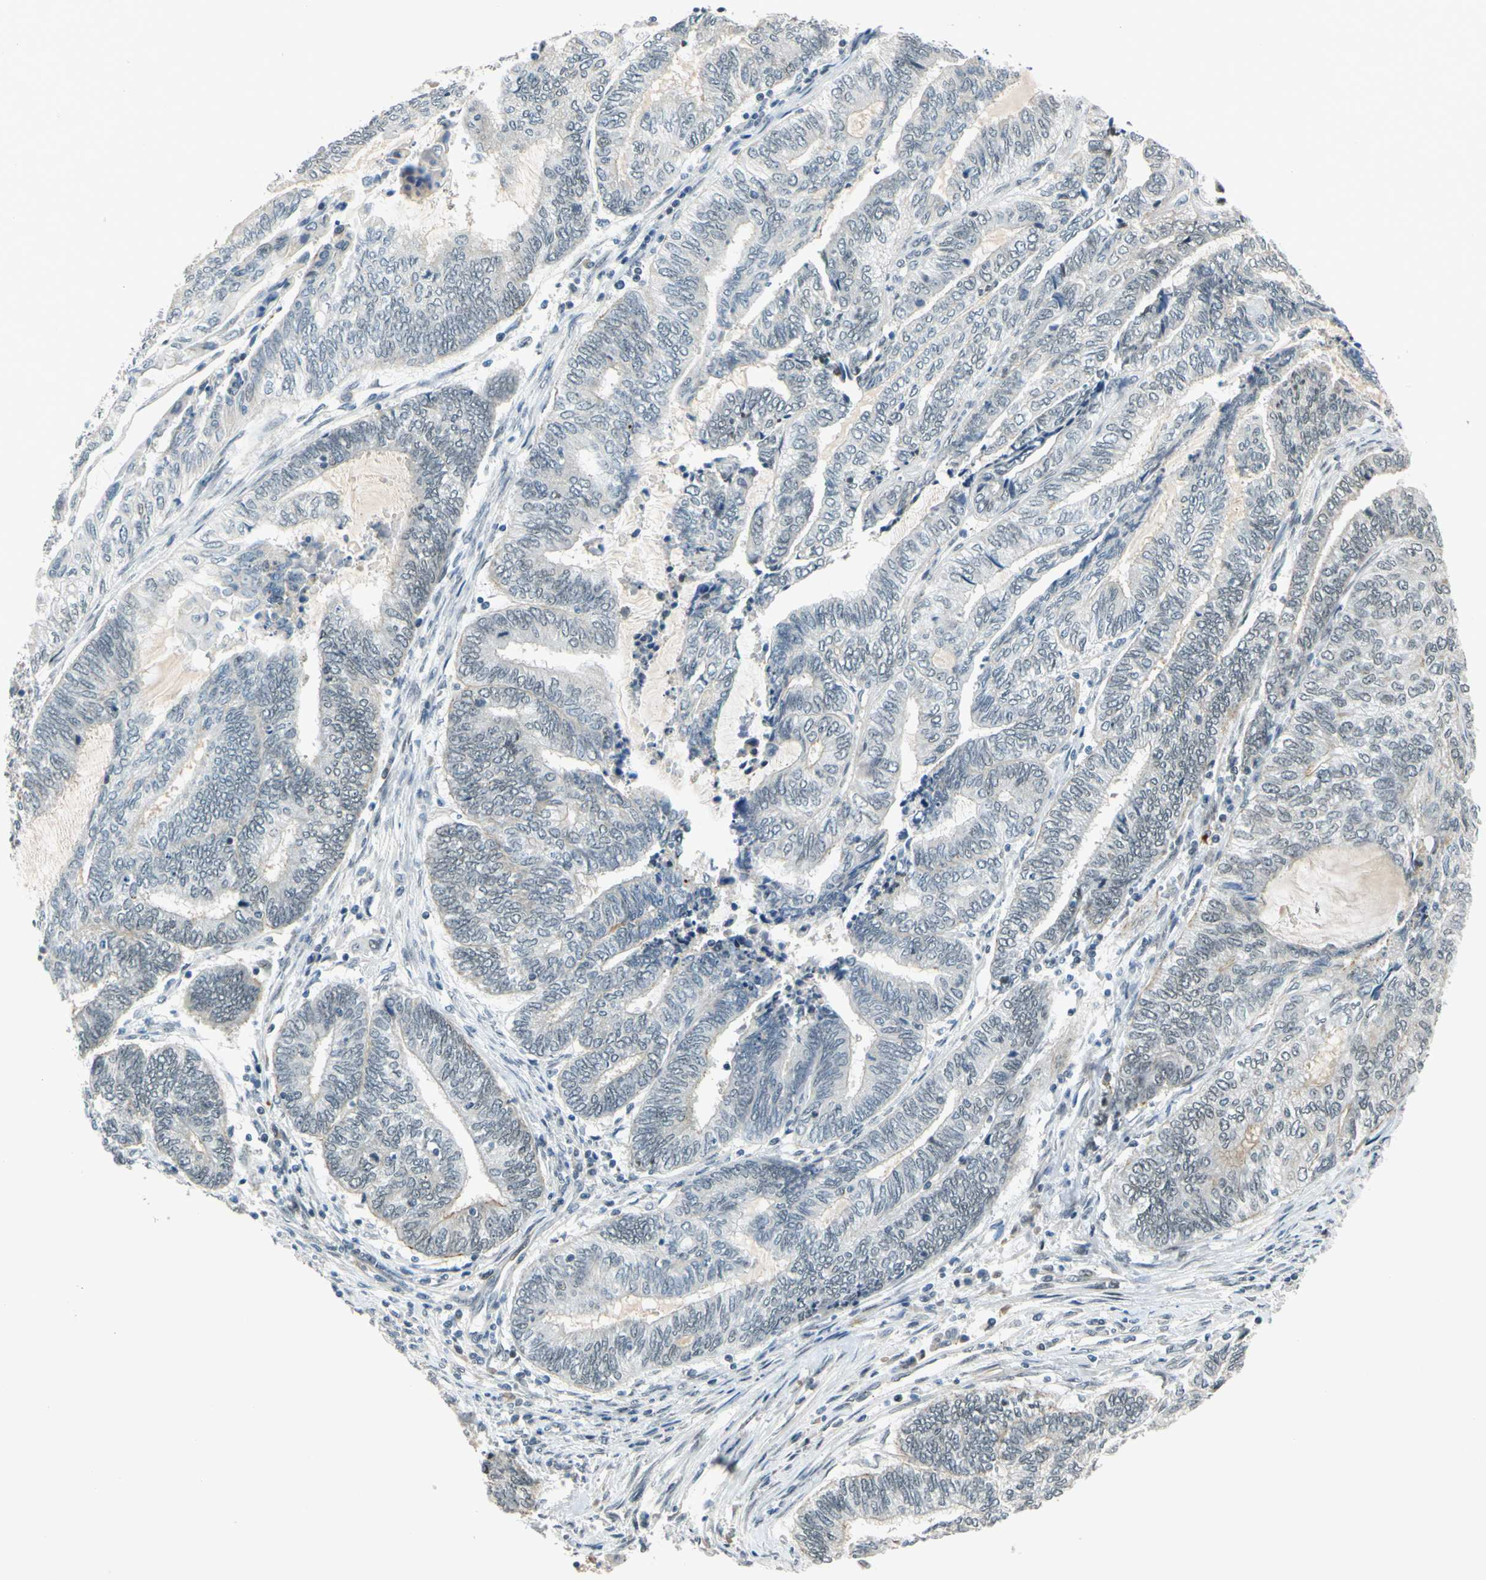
{"staining": {"intensity": "moderate", "quantity": "25%-75%", "location": "cytoplasmic/membranous,nuclear"}, "tissue": "endometrial cancer", "cell_type": "Tumor cells", "image_type": "cancer", "snomed": [{"axis": "morphology", "description": "Adenocarcinoma, NOS"}, {"axis": "topography", "description": "Uterus"}, {"axis": "topography", "description": "Endometrium"}], "caption": "This image displays endometrial adenocarcinoma stained with immunohistochemistry (IHC) to label a protein in brown. The cytoplasmic/membranous and nuclear of tumor cells show moderate positivity for the protein. Nuclei are counter-stained blue.", "gene": "POGZ", "patient": {"sex": "female", "age": 70}}